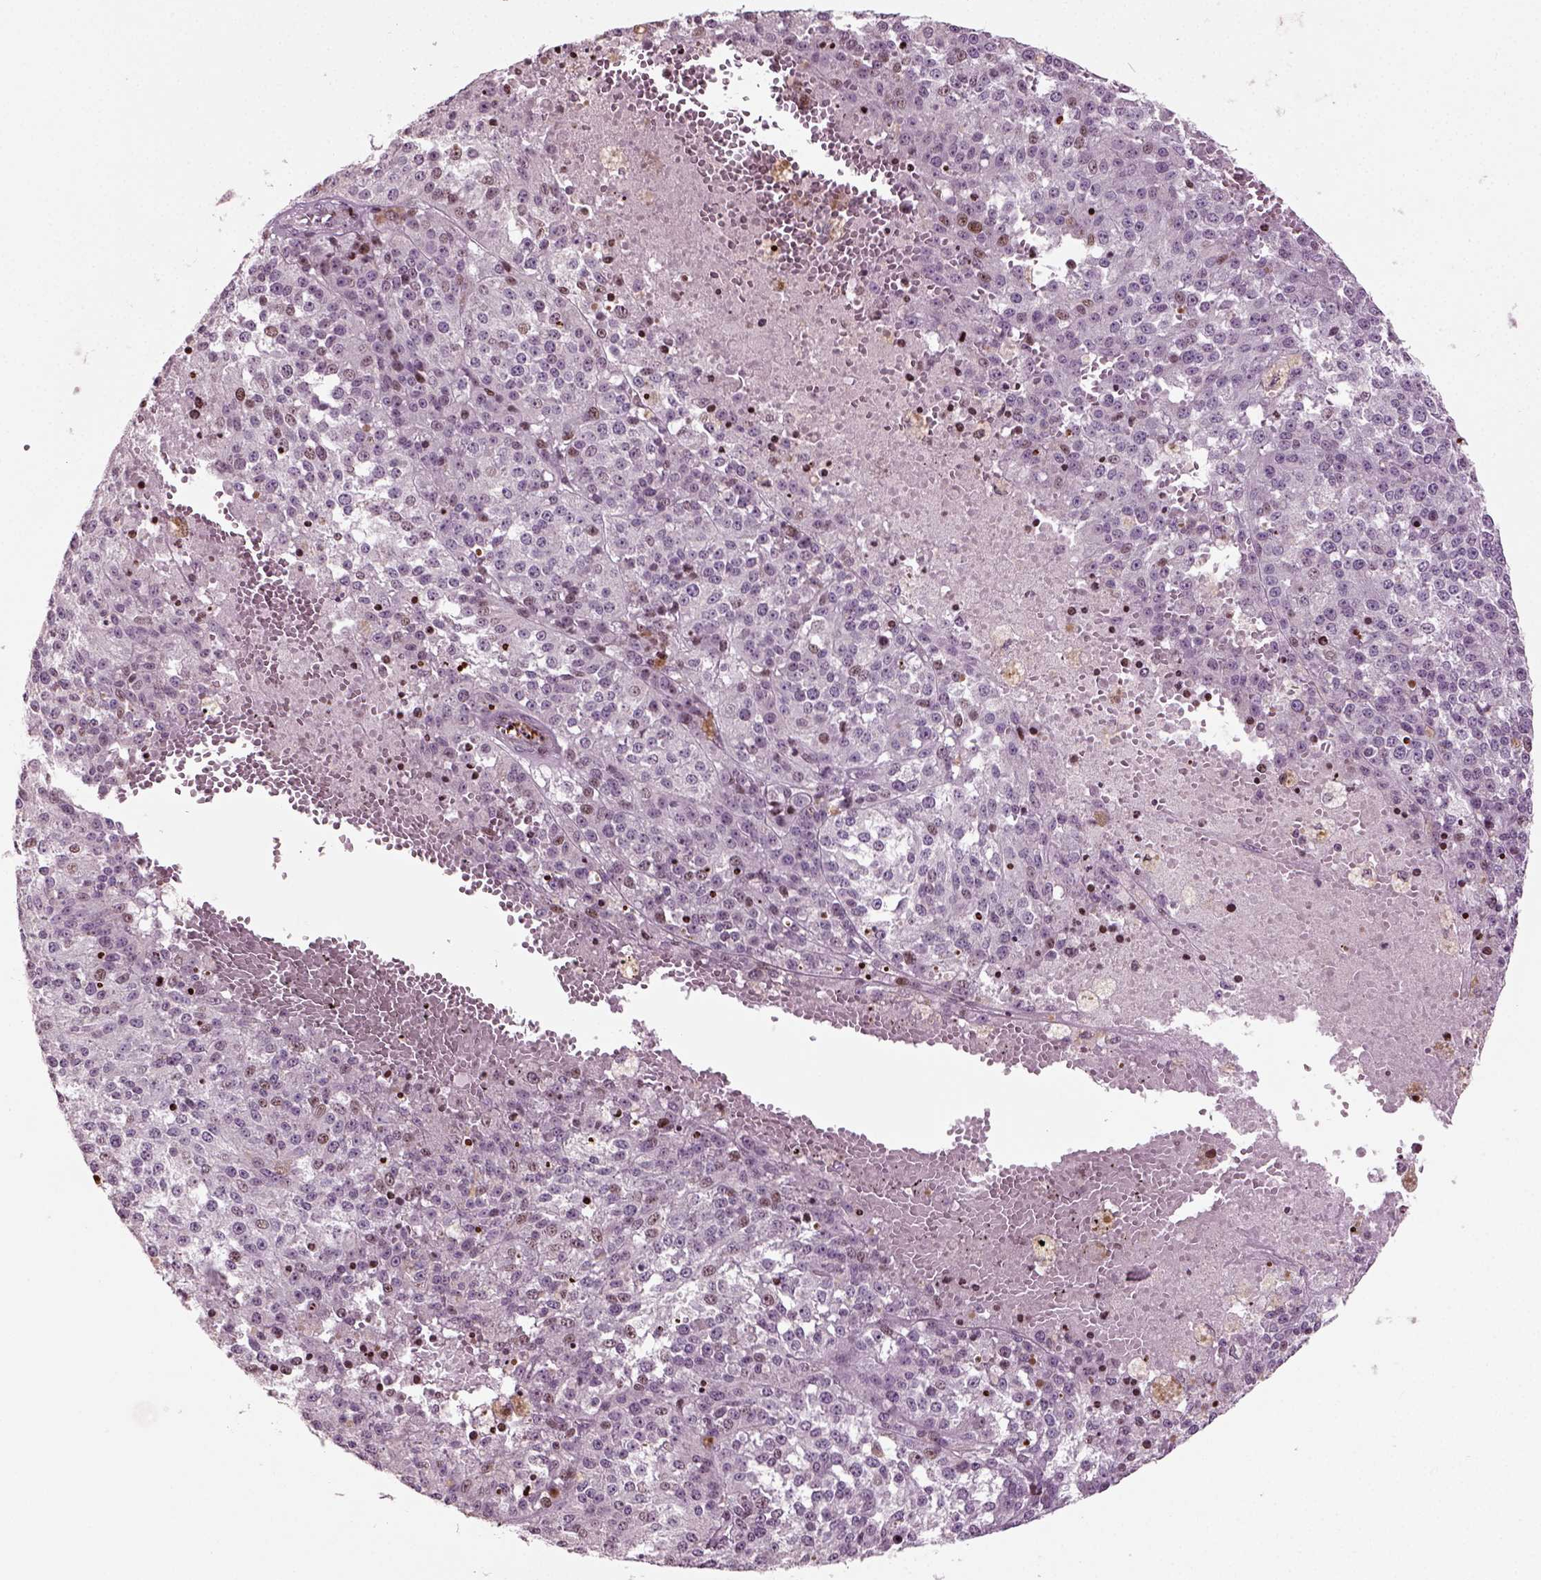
{"staining": {"intensity": "moderate", "quantity": "<25%", "location": "nuclear"}, "tissue": "melanoma", "cell_type": "Tumor cells", "image_type": "cancer", "snomed": [{"axis": "morphology", "description": "Malignant melanoma, Metastatic site"}, {"axis": "topography", "description": "Lymph node"}], "caption": "Brown immunohistochemical staining in human melanoma reveals moderate nuclear expression in approximately <25% of tumor cells.", "gene": "HEYL", "patient": {"sex": "female", "age": 64}}